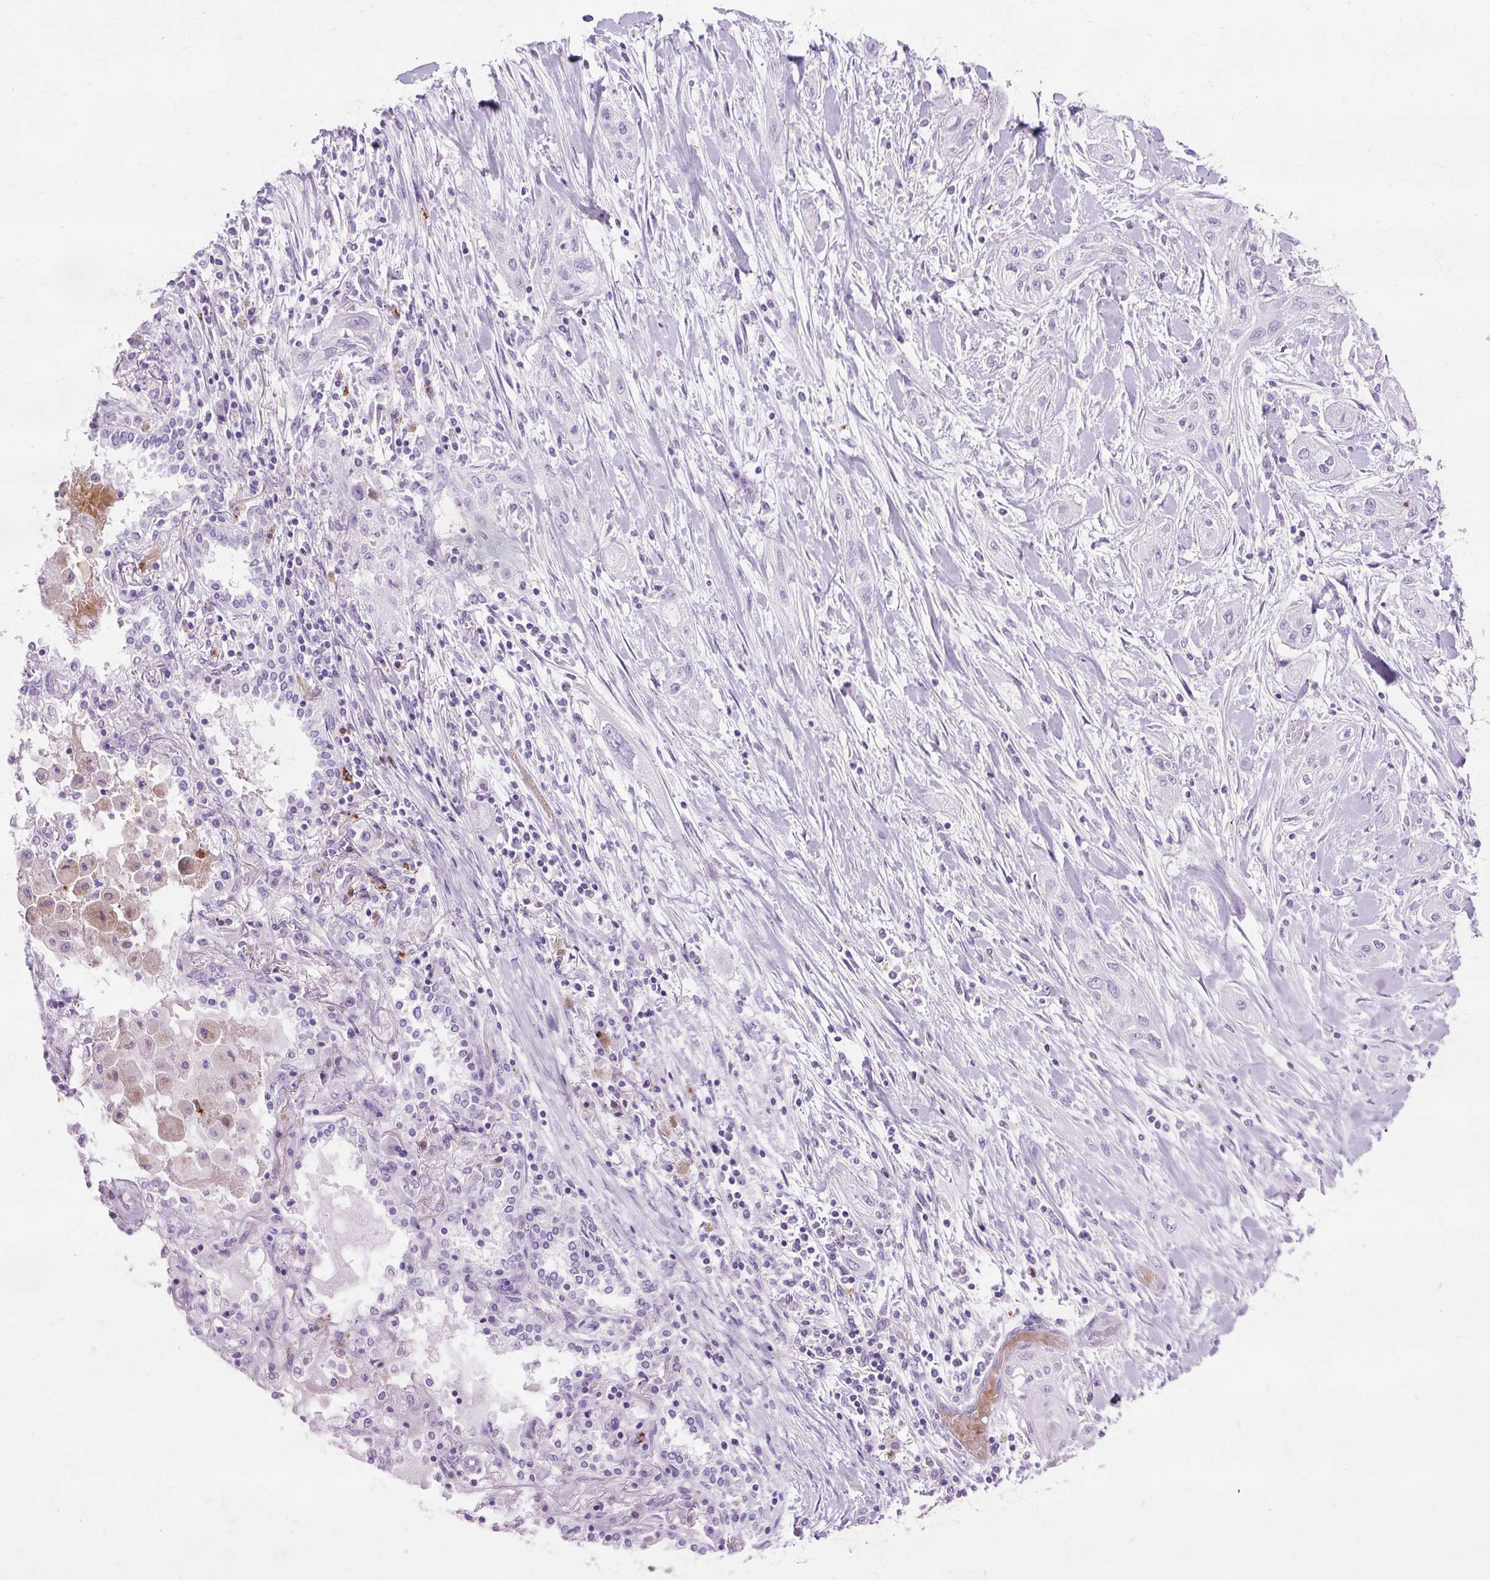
{"staining": {"intensity": "negative", "quantity": "none", "location": "none"}, "tissue": "lung cancer", "cell_type": "Tumor cells", "image_type": "cancer", "snomed": [{"axis": "morphology", "description": "Squamous cell carcinoma, NOS"}, {"axis": "topography", "description": "Lung"}], "caption": "High power microscopy histopathology image of an immunohistochemistry micrograph of lung cancer, revealing no significant expression in tumor cells. The staining is performed using DAB brown chromogen with nuclei counter-stained in using hematoxylin.", "gene": "DEFA1", "patient": {"sex": "female", "age": 47}}